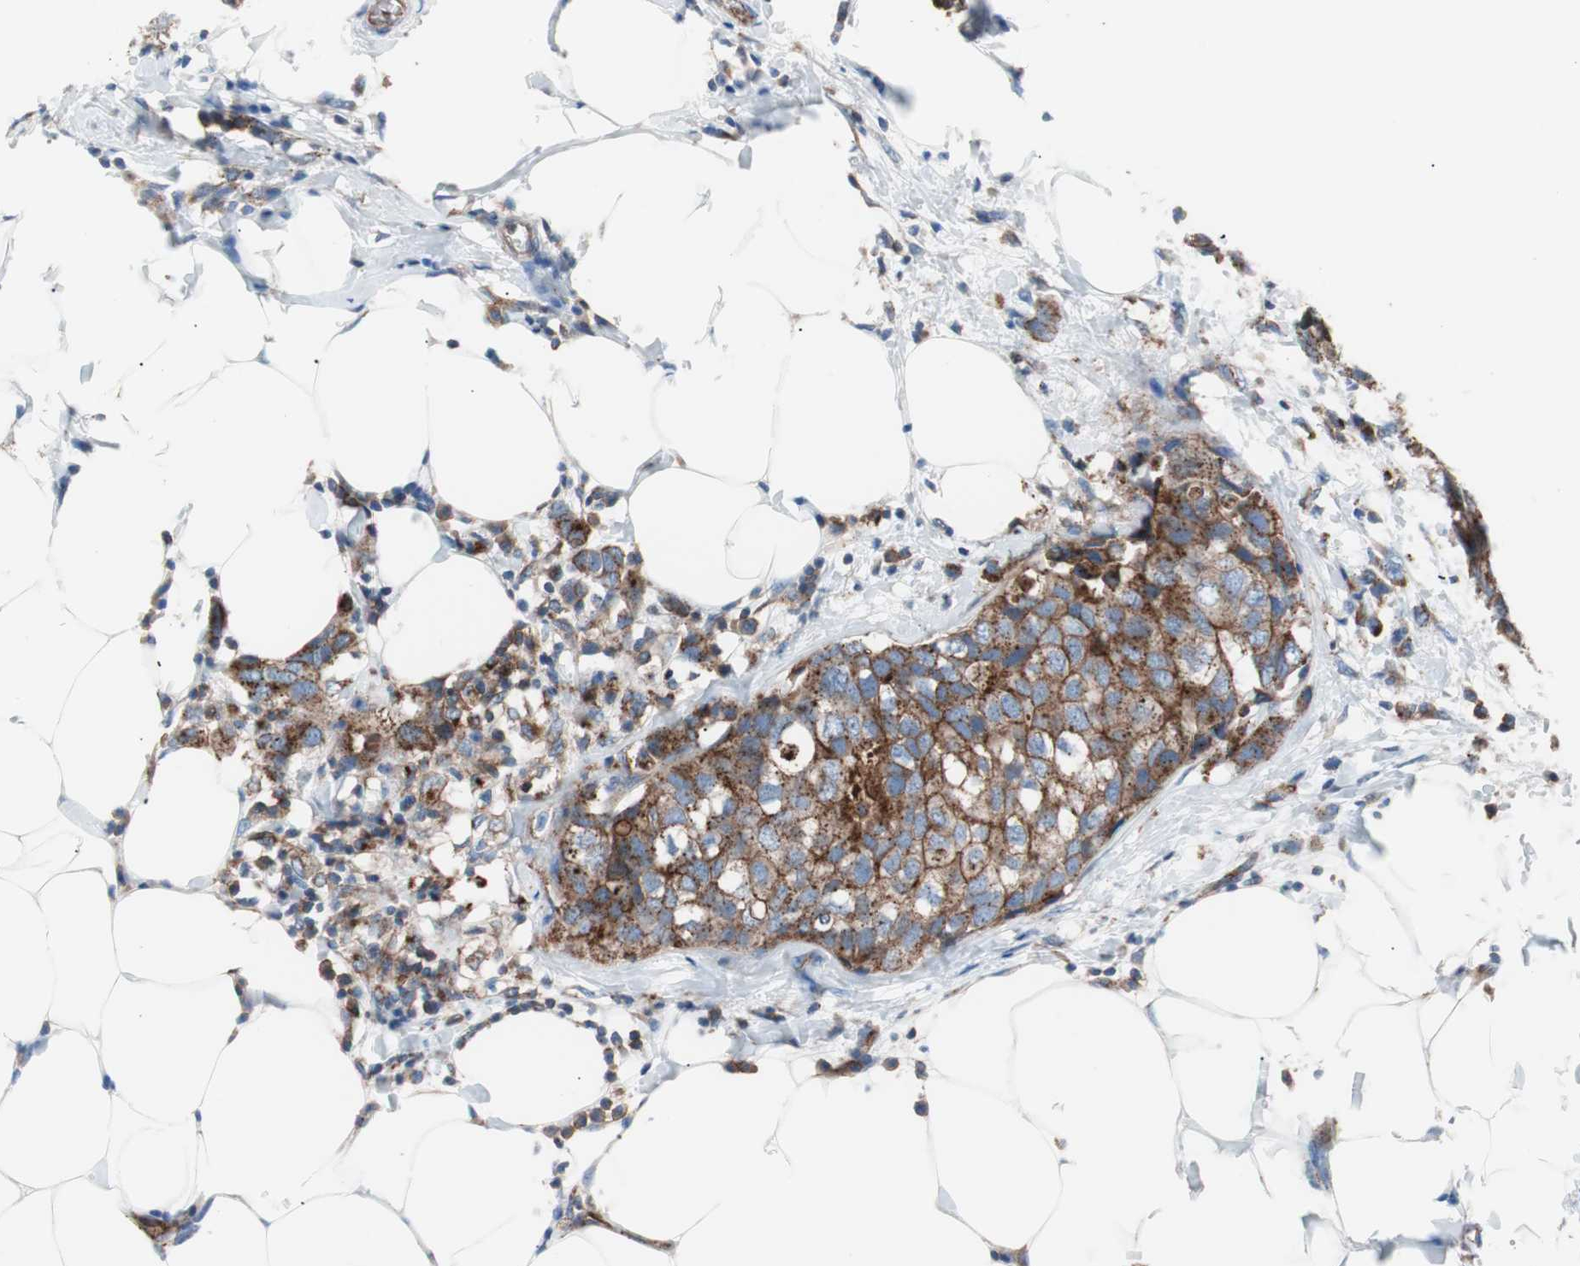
{"staining": {"intensity": "strong", "quantity": ">75%", "location": "cytoplasmic/membranous"}, "tissue": "breast cancer", "cell_type": "Tumor cells", "image_type": "cancer", "snomed": [{"axis": "morphology", "description": "Normal tissue, NOS"}, {"axis": "morphology", "description": "Duct carcinoma"}, {"axis": "topography", "description": "Breast"}], "caption": "Protein staining of intraductal carcinoma (breast) tissue reveals strong cytoplasmic/membranous positivity in about >75% of tumor cells. The staining is performed using DAB (3,3'-diaminobenzidine) brown chromogen to label protein expression. The nuclei are counter-stained blue using hematoxylin.", "gene": "FLOT2", "patient": {"sex": "female", "age": 50}}